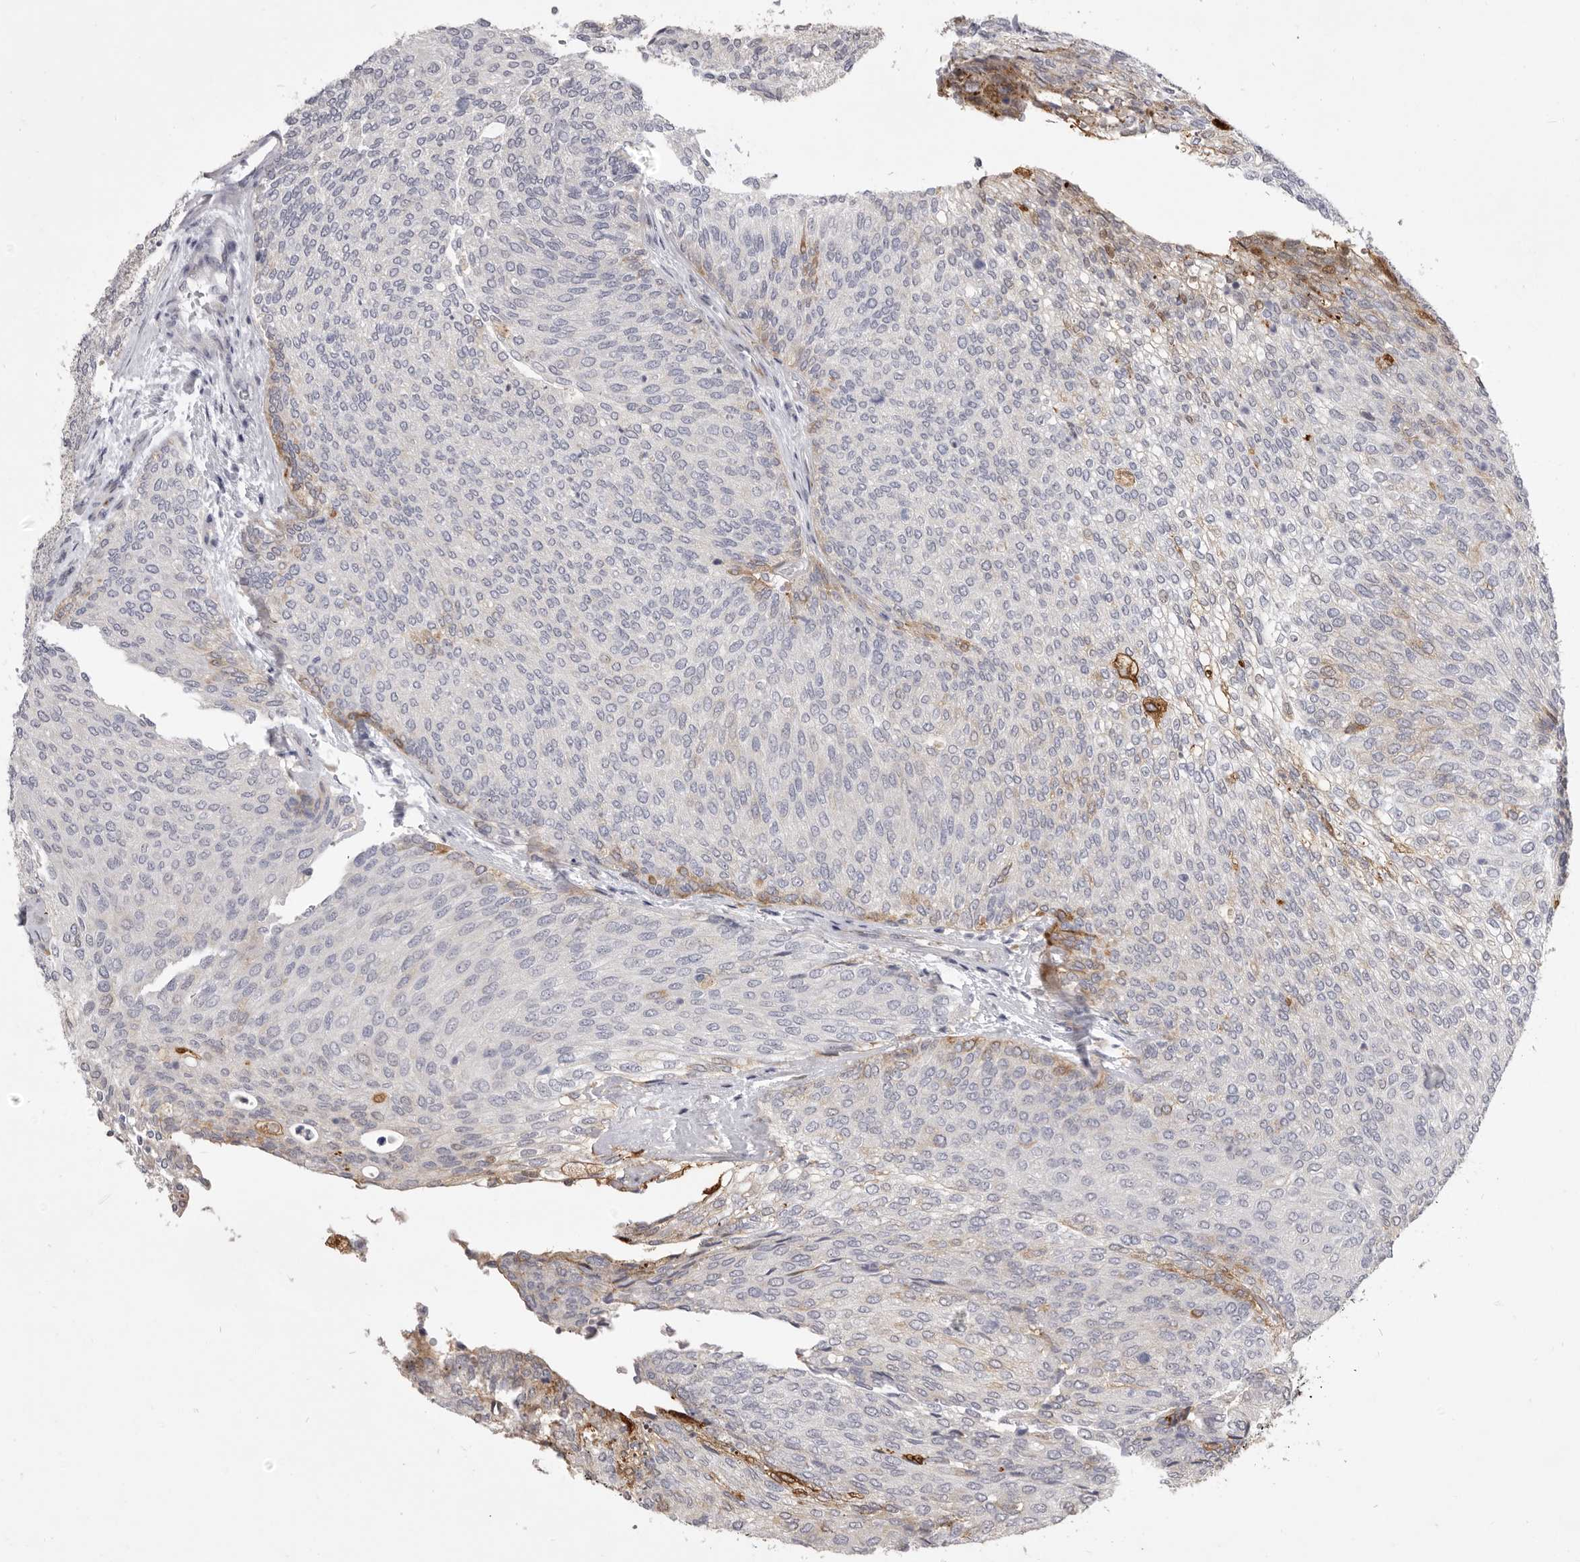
{"staining": {"intensity": "moderate", "quantity": "<25%", "location": "cytoplasmic/membranous"}, "tissue": "urothelial cancer", "cell_type": "Tumor cells", "image_type": "cancer", "snomed": [{"axis": "morphology", "description": "Urothelial carcinoma, Low grade"}, {"axis": "topography", "description": "Urinary bladder"}], "caption": "Protein staining of low-grade urothelial carcinoma tissue displays moderate cytoplasmic/membranous staining in about <25% of tumor cells. The staining was performed using DAB (3,3'-diaminobenzidine), with brown indicating positive protein expression. Nuclei are stained blue with hematoxylin.", "gene": "VPS45", "patient": {"sex": "female", "age": 79}}